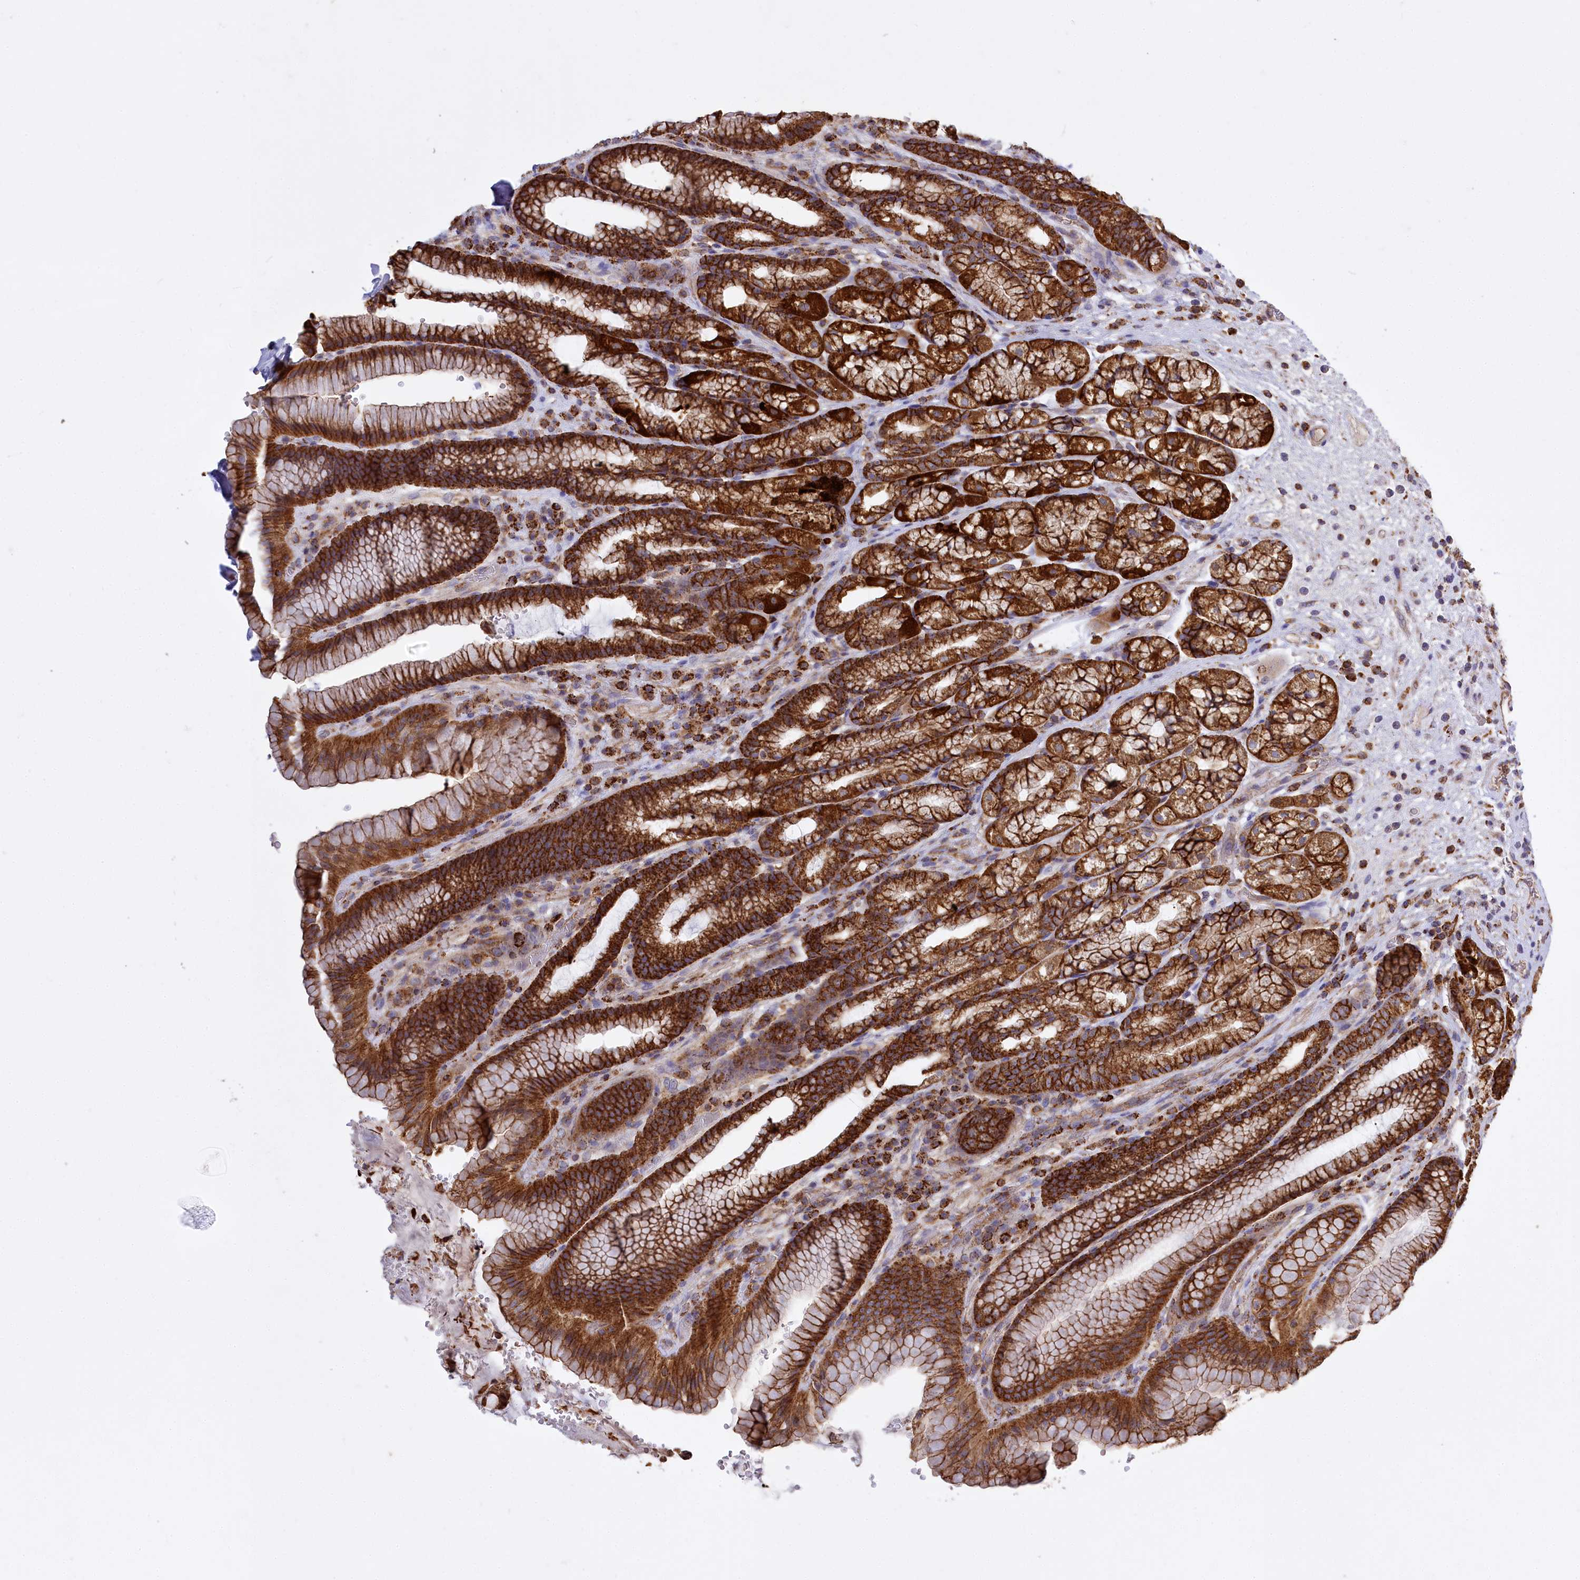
{"staining": {"intensity": "strong", "quantity": ">75%", "location": "cytoplasmic/membranous"}, "tissue": "stomach", "cell_type": "Glandular cells", "image_type": "normal", "snomed": [{"axis": "morphology", "description": "Normal tissue, NOS"}, {"axis": "morphology", "description": "Adenocarcinoma, NOS"}, {"axis": "topography", "description": "Stomach"}], "caption": "An IHC histopathology image of benign tissue is shown. Protein staining in brown labels strong cytoplasmic/membranous positivity in stomach within glandular cells.", "gene": "CARD19", "patient": {"sex": "male", "age": 57}}